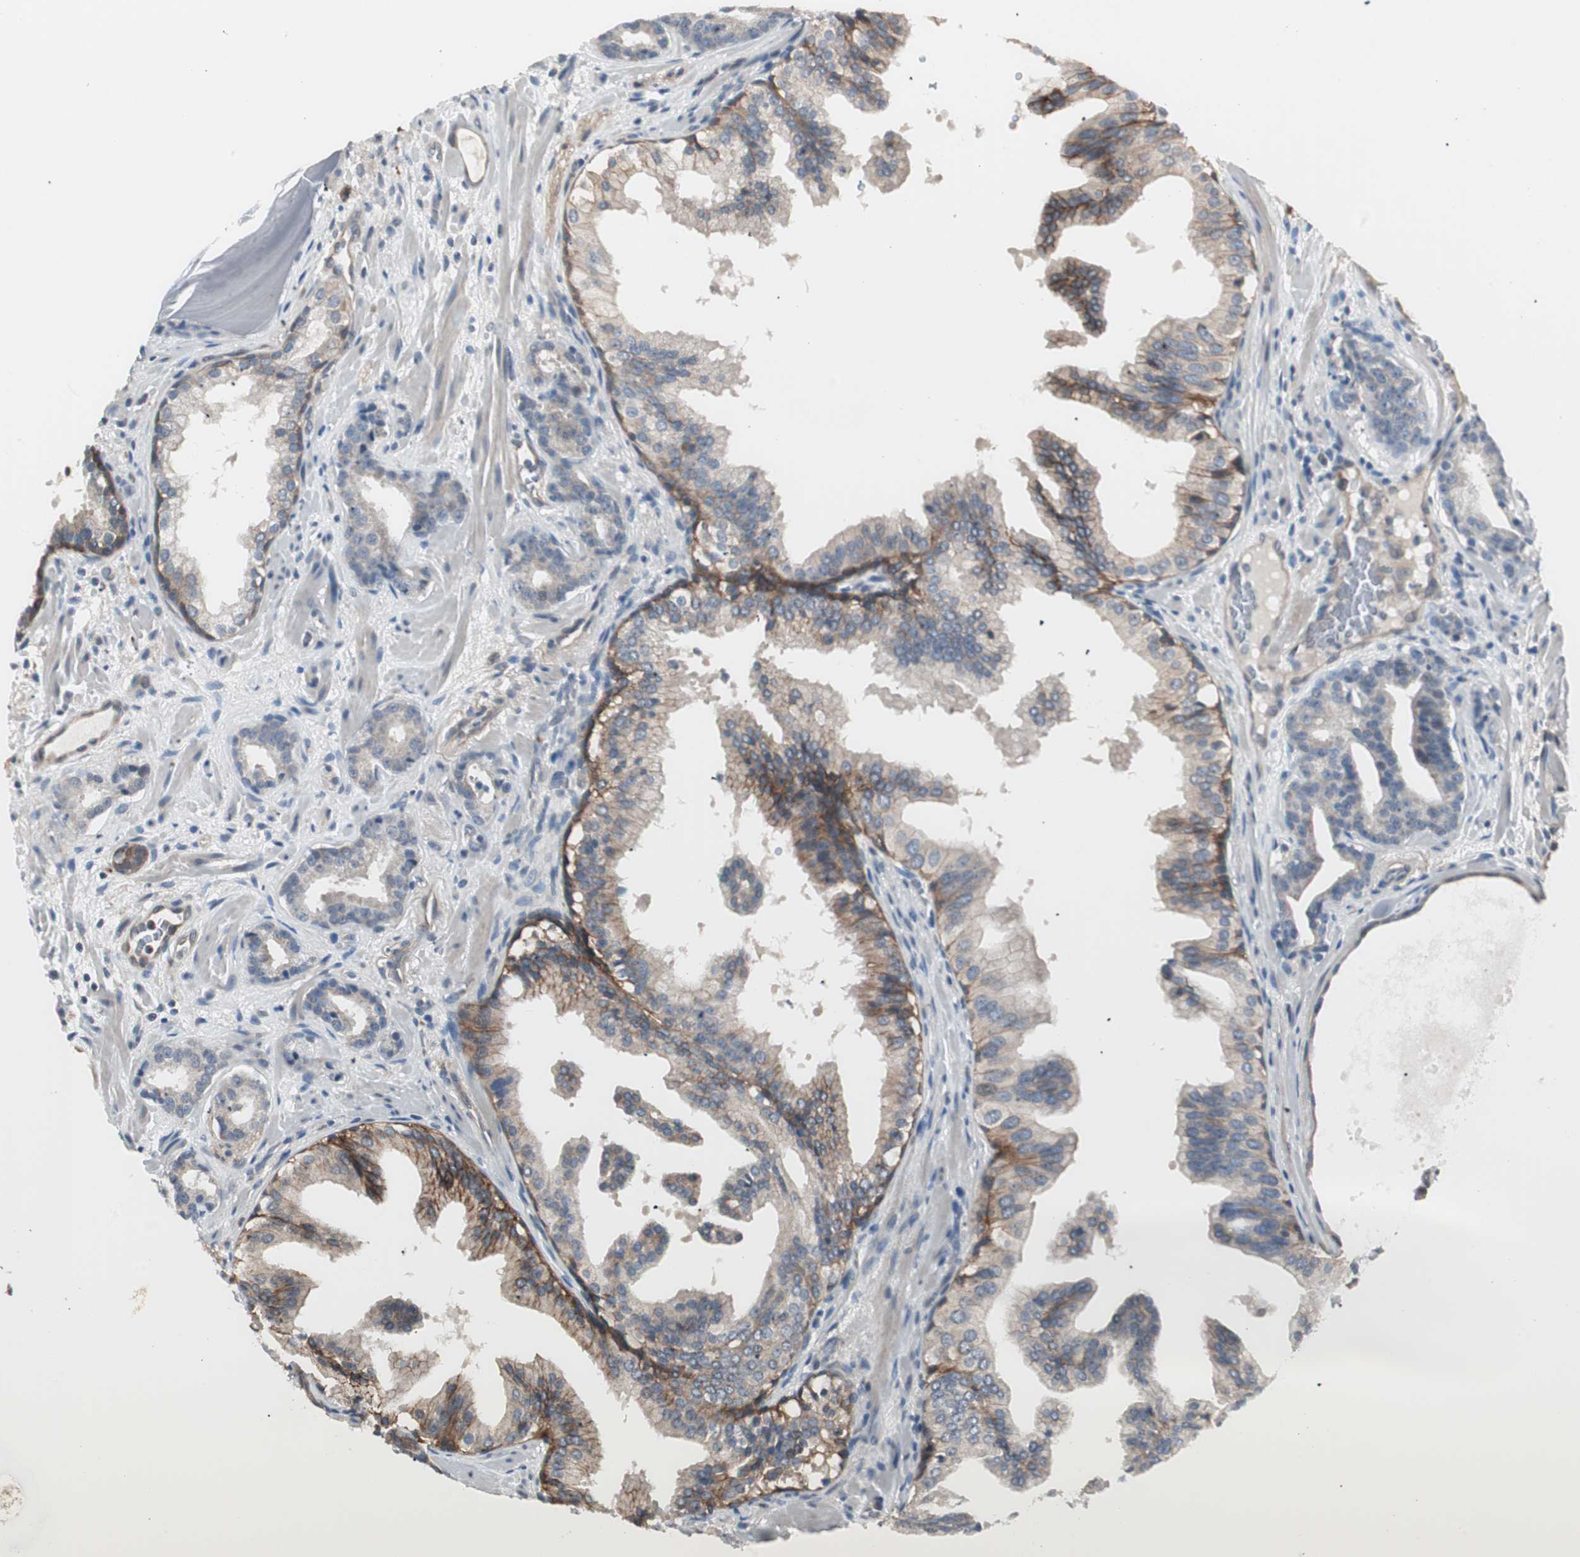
{"staining": {"intensity": "weak", "quantity": "25%-75%", "location": "cytoplasmic/membranous"}, "tissue": "prostate cancer", "cell_type": "Tumor cells", "image_type": "cancer", "snomed": [{"axis": "morphology", "description": "Adenocarcinoma, Low grade"}, {"axis": "topography", "description": "Prostate"}], "caption": "This is a histology image of IHC staining of prostate cancer, which shows weak positivity in the cytoplasmic/membranous of tumor cells.", "gene": "ITGB4", "patient": {"sex": "male", "age": 63}}